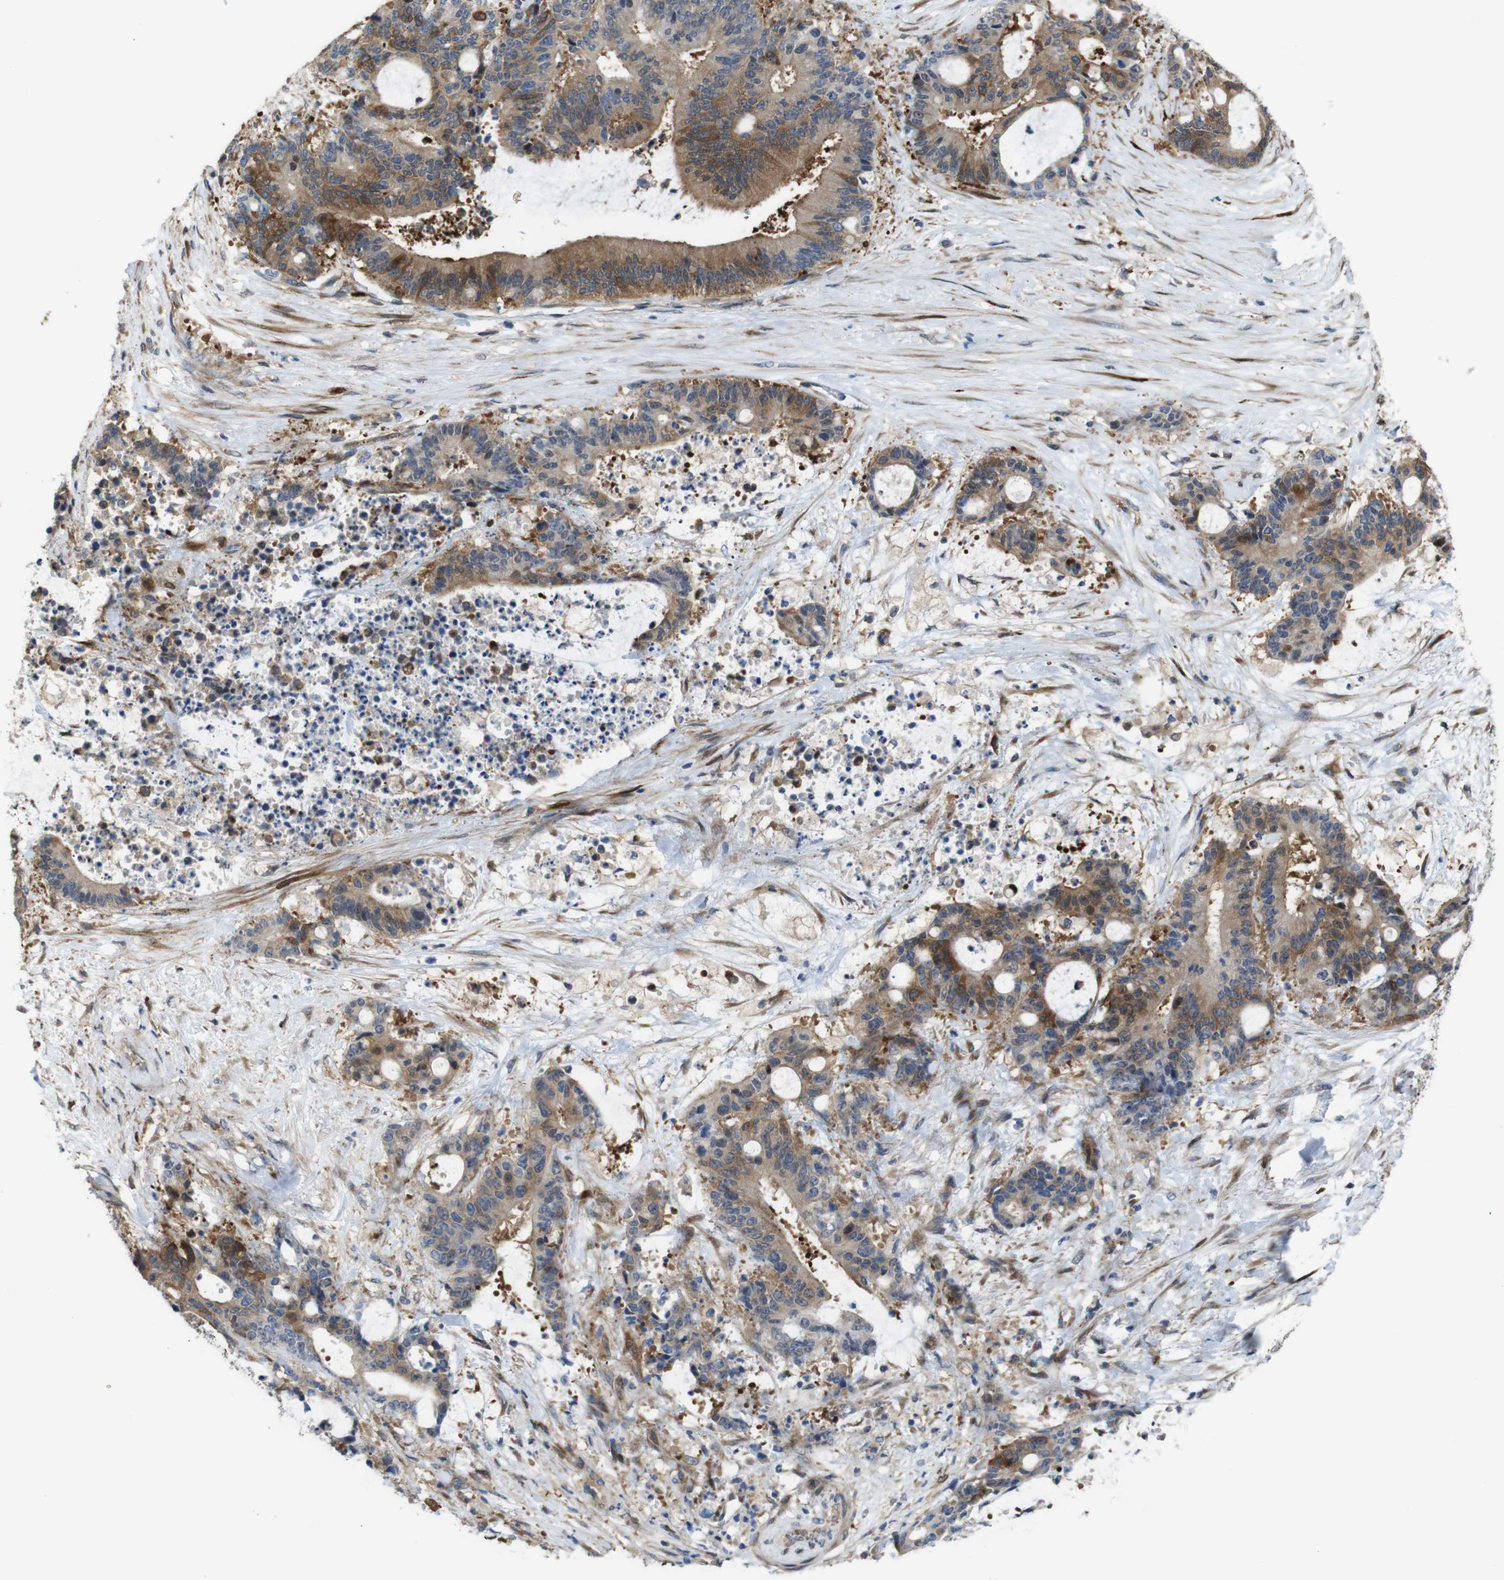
{"staining": {"intensity": "moderate", "quantity": ">75%", "location": "cytoplasmic/membranous"}, "tissue": "liver cancer", "cell_type": "Tumor cells", "image_type": "cancer", "snomed": [{"axis": "morphology", "description": "Normal tissue, NOS"}, {"axis": "morphology", "description": "Cholangiocarcinoma"}, {"axis": "topography", "description": "Liver"}, {"axis": "topography", "description": "Peripheral nerve tissue"}], "caption": "Immunohistochemical staining of liver cholangiocarcinoma shows medium levels of moderate cytoplasmic/membranous protein positivity in about >75% of tumor cells. (Brightfield microscopy of DAB IHC at high magnification).", "gene": "PCOLCE2", "patient": {"sex": "female", "age": 73}}